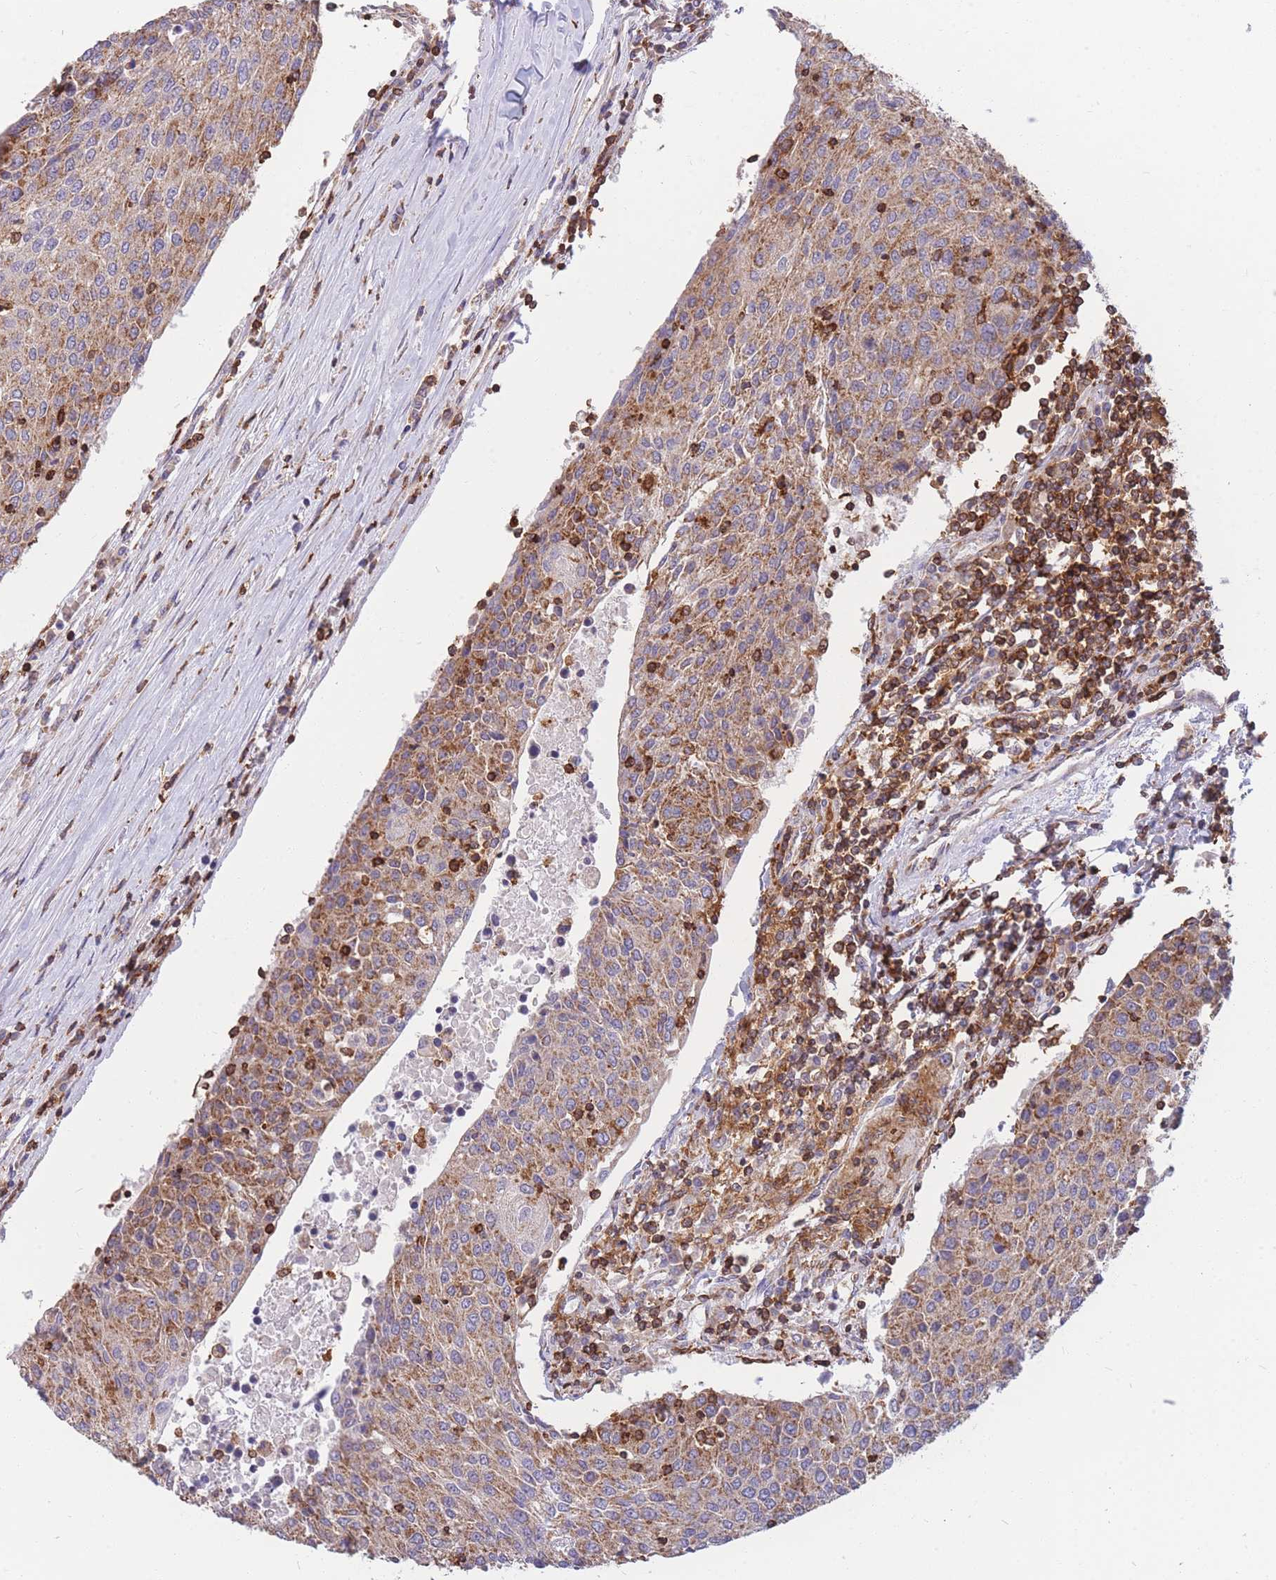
{"staining": {"intensity": "moderate", "quantity": ">75%", "location": "cytoplasmic/membranous"}, "tissue": "urothelial cancer", "cell_type": "Tumor cells", "image_type": "cancer", "snomed": [{"axis": "morphology", "description": "Urothelial carcinoma, High grade"}, {"axis": "topography", "description": "Urinary bladder"}], "caption": "Immunohistochemical staining of urothelial cancer reveals moderate cytoplasmic/membranous protein positivity in about >75% of tumor cells.", "gene": "MRPL54", "patient": {"sex": "female", "age": 85}}